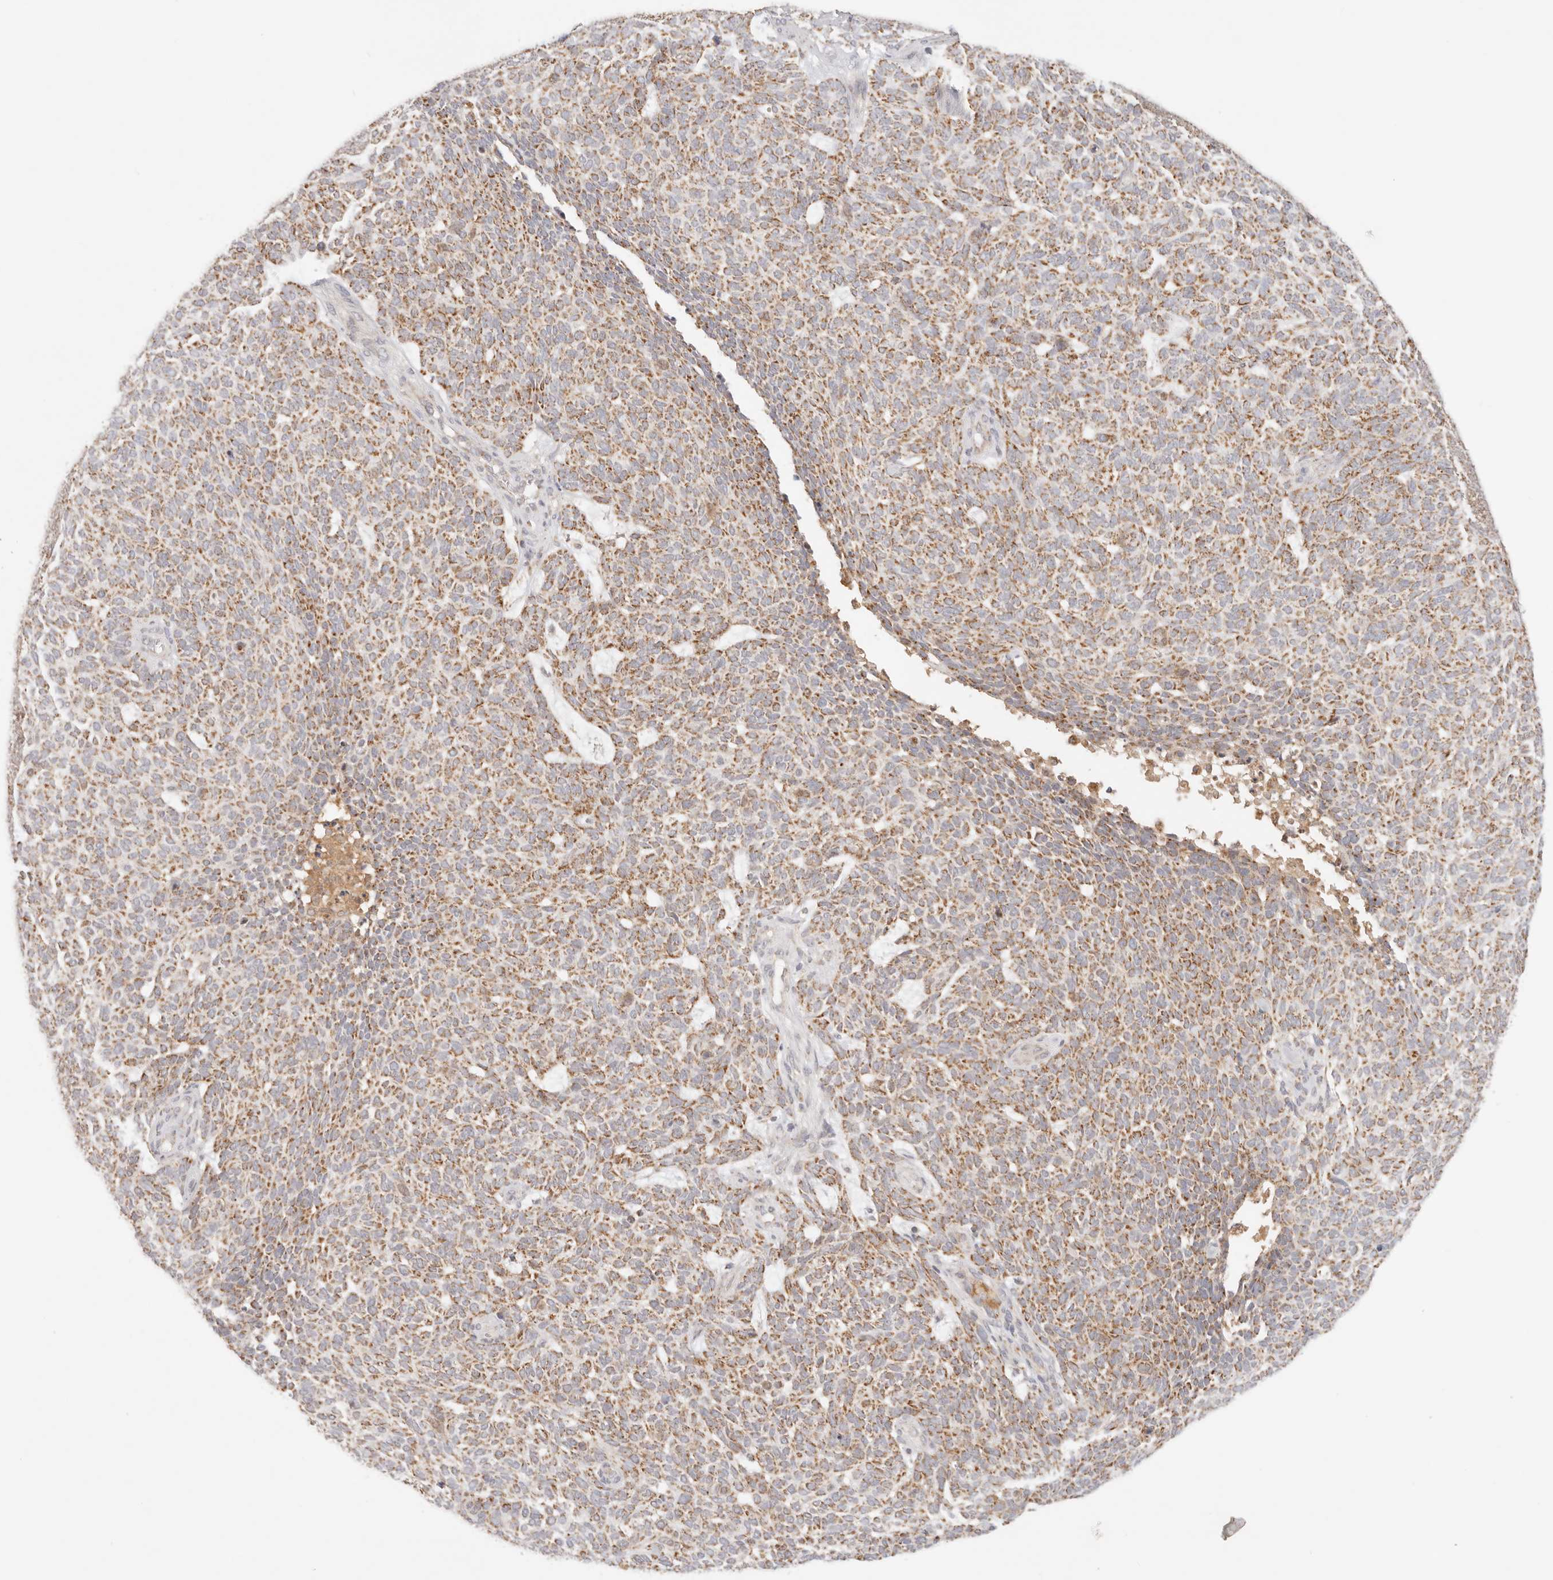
{"staining": {"intensity": "moderate", "quantity": ">75%", "location": "cytoplasmic/membranous"}, "tissue": "skin cancer", "cell_type": "Tumor cells", "image_type": "cancer", "snomed": [{"axis": "morphology", "description": "Squamous cell carcinoma, NOS"}, {"axis": "topography", "description": "Skin"}], "caption": "This micrograph exhibits IHC staining of human skin cancer, with medium moderate cytoplasmic/membranous staining in about >75% of tumor cells.", "gene": "COA6", "patient": {"sex": "female", "age": 90}}